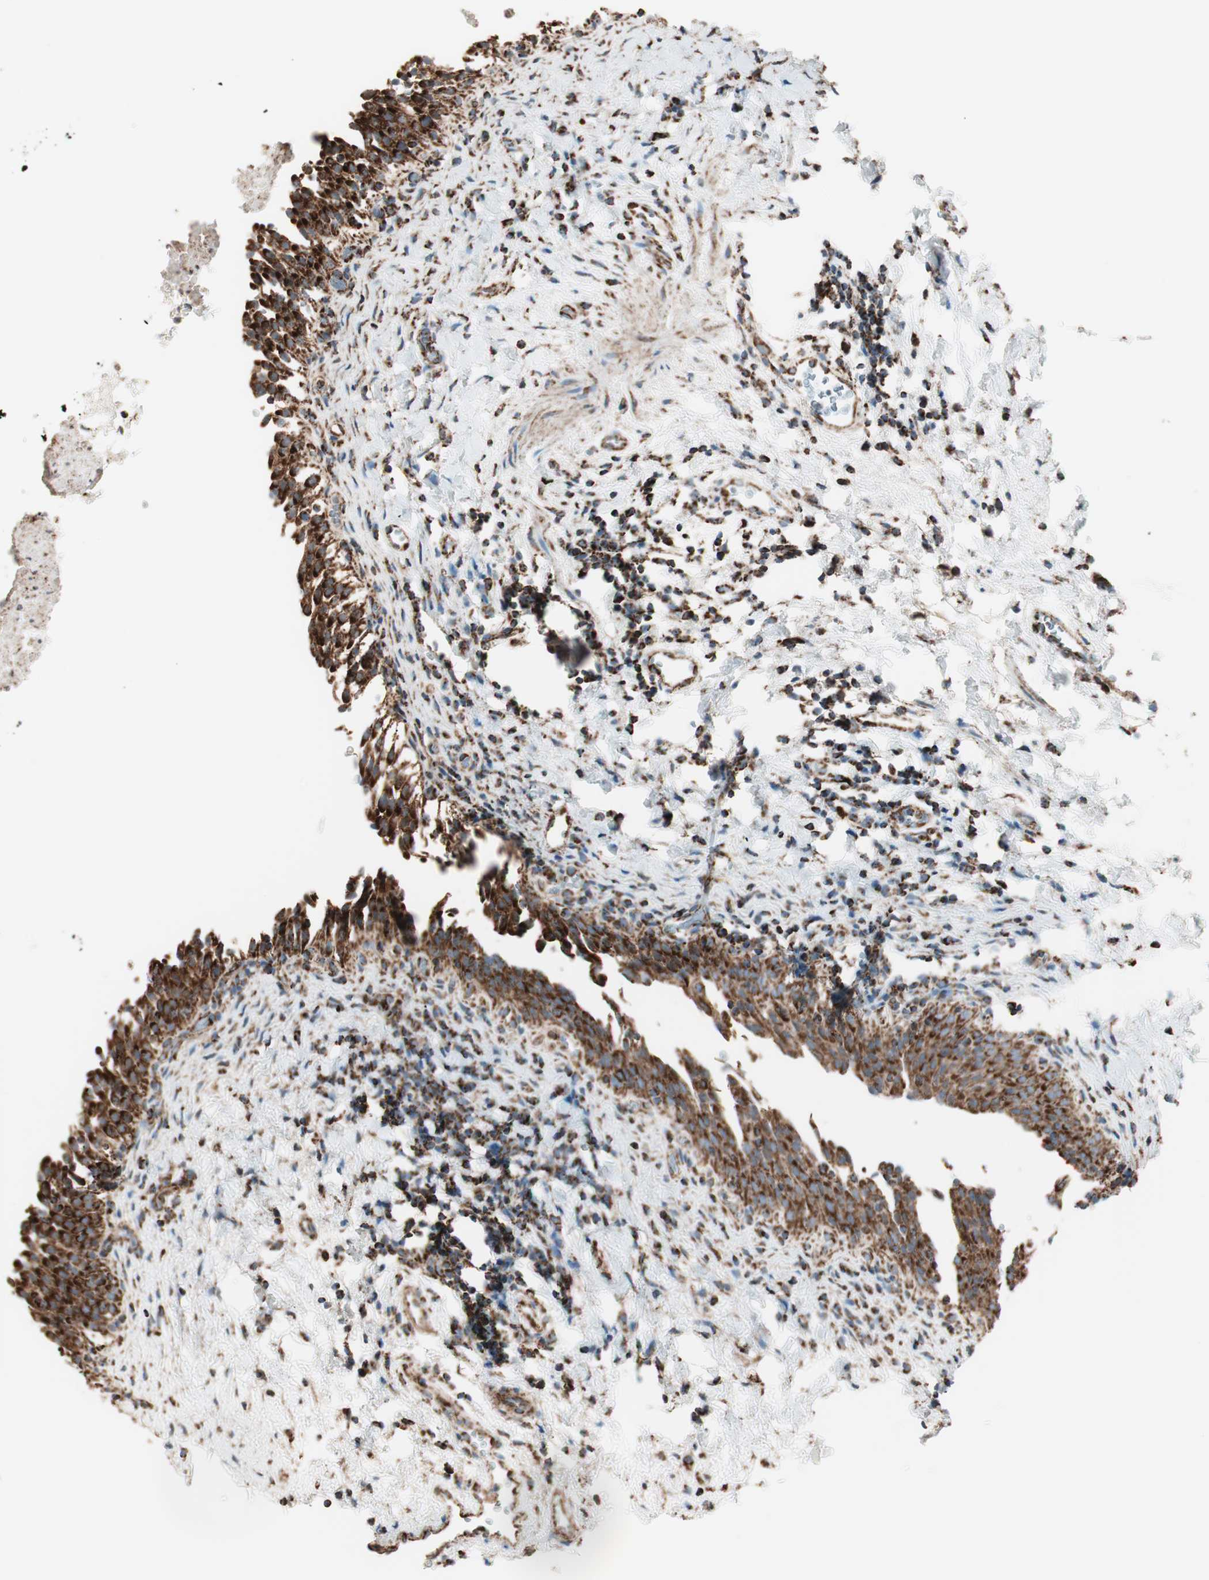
{"staining": {"intensity": "strong", "quantity": ">75%", "location": "cytoplasmic/membranous"}, "tissue": "urinary bladder", "cell_type": "Urothelial cells", "image_type": "normal", "snomed": [{"axis": "morphology", "description": "Normal tissue, NOS"}, {"axis": "topography", "description": "Urinary bladder"}], "caption": "Protein expression by IHC displays strong cytoplasmic/membranous expression in approximately >75% of urothelial cells in unremarkable urinary bladder. The protein of interest is shown in brown color, while the nuclei are stained blue.", "gene": "TOMM22", "patient": {"sex": "male", "age": 51}}